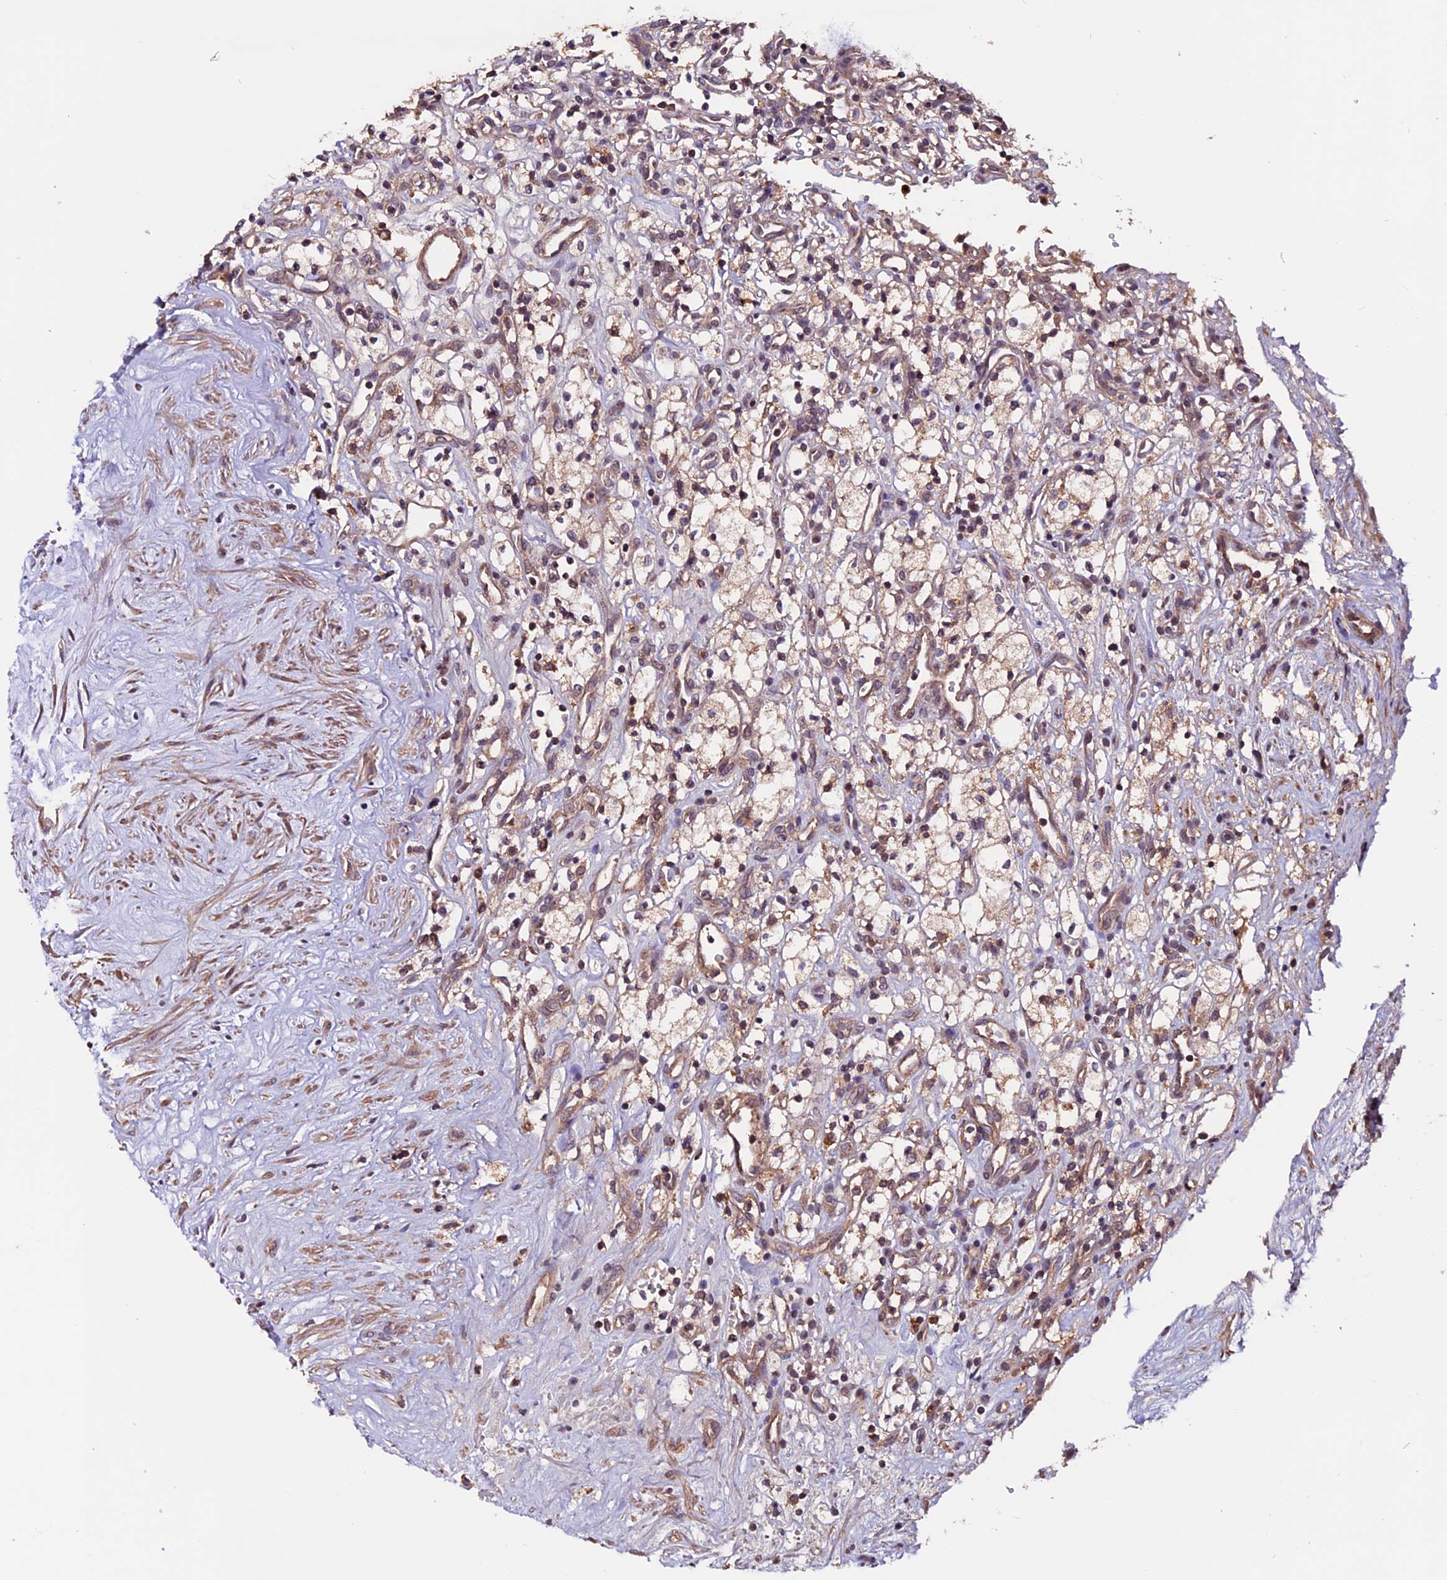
{"staining": {"intensity": "weak", "quantity": "25%-75%", "location": "cytoplasmic/membranous"}, "tissue": "renal cancer", "cell_type": "Tumor cells", "image_type": "cancer", "snomed": [{"axis": "morphology", "description": "Adenocarcinoma, NOS"}, {"axis": "topography", "description": "Kidney"}], "caption": "Approximately 25%-75% of tumor cells in adenocarcinoma (renal) display weak cytoplasmic/membranous protein expression as visualized by brown immunohistochemical staining.", "gene": "ZNF598", "patient": {"sex": "male", "age": 59}}